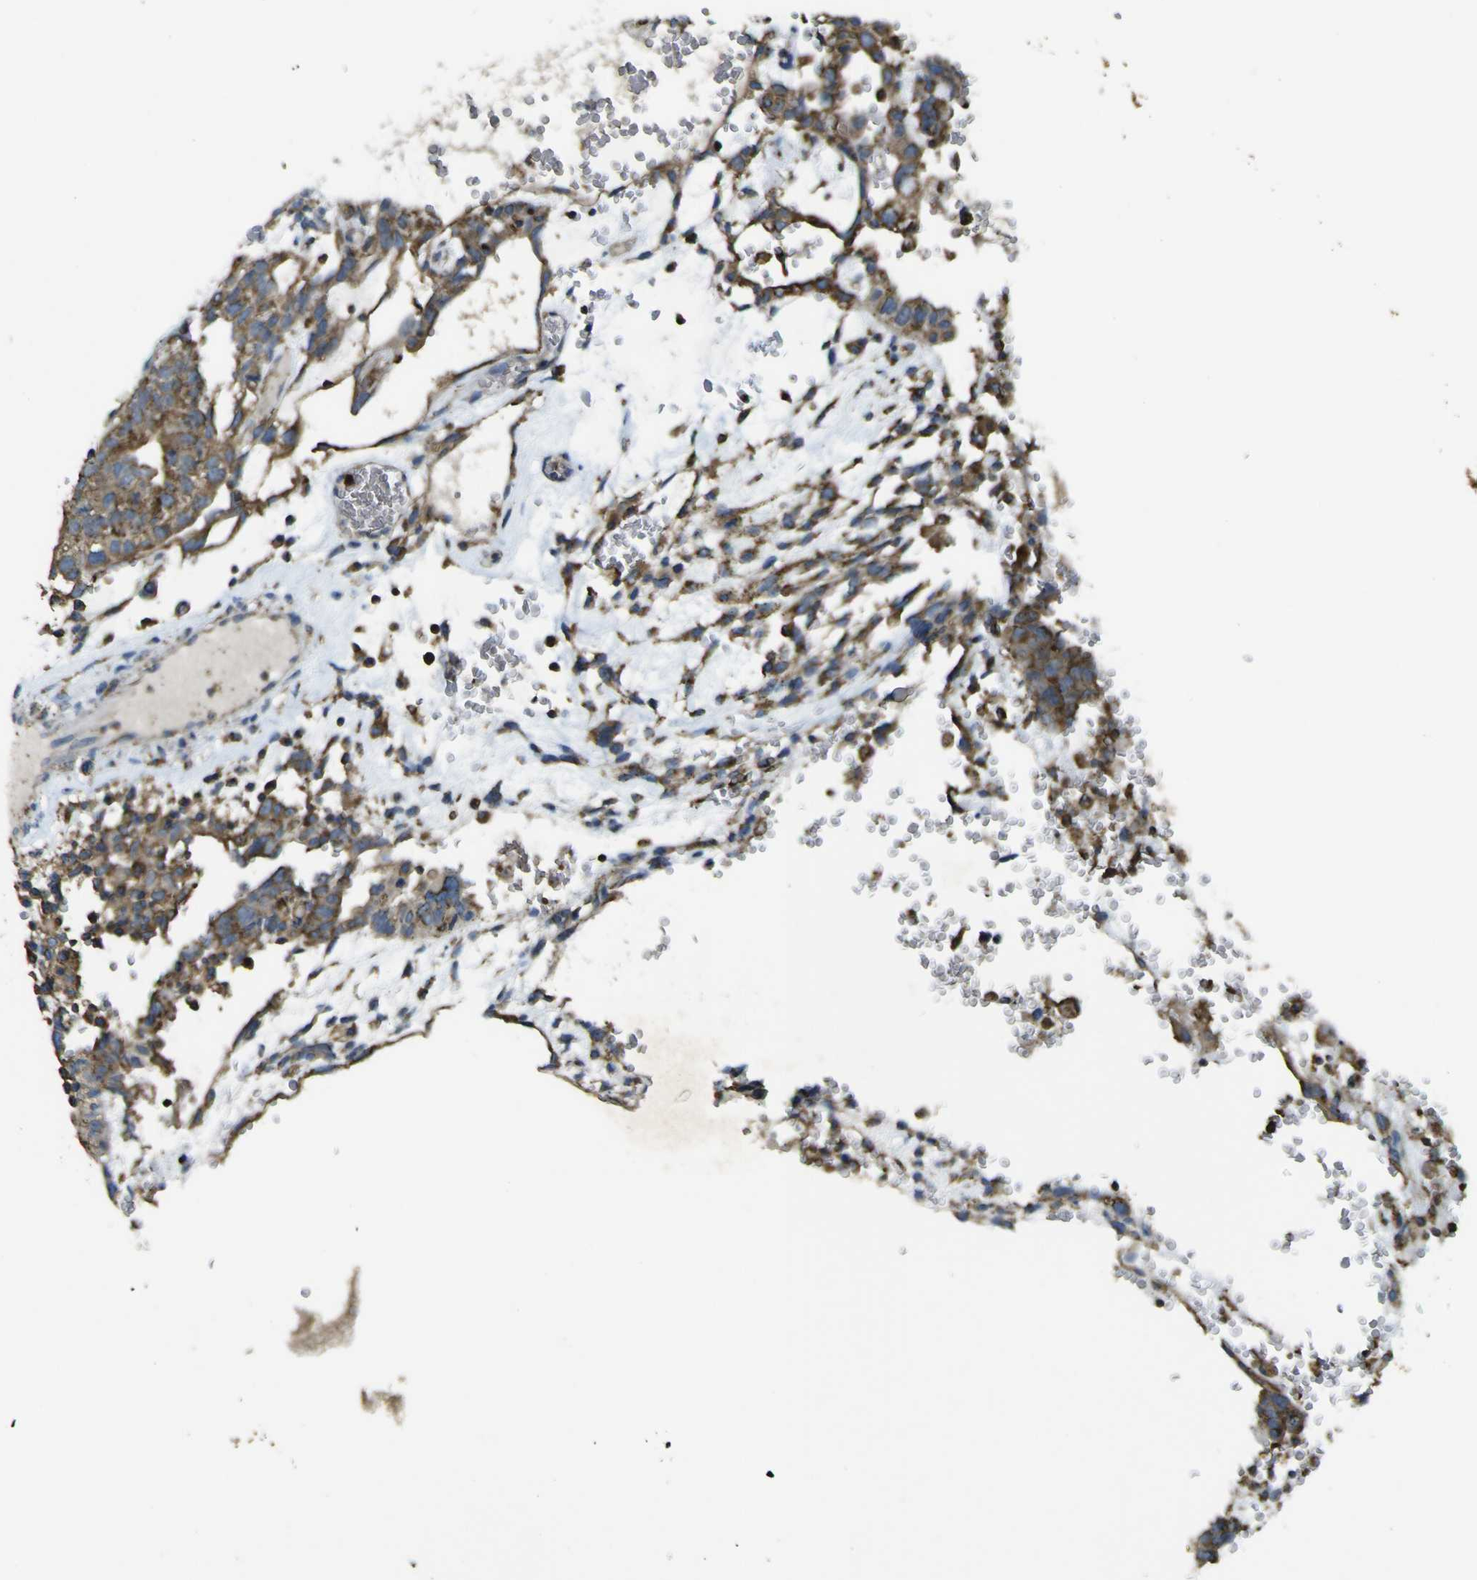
{"staining": {"intensity": "strong", "quantity": ">75%", "location": "cytoplasmic/membranous"}, "tissue": "testis cancer", "cell_type": "Tumor cells", "image_type": "cancer", "snomed": [{"axis": "morphology", "description": "Seminoma, NOS"}, {"axis": "morphology", "description": "Carcinoma, Embryonal, NOS"}, {"axis": "topography", "description": "Testis"}], "caption": "Testis cancer (embryonal carcinoma) stained with DAB (3,3'-diaminobenzidine) immunohistochemistry (IHC) displays high levels of strong cytoplasmic/membranous positivity in about >75% of tumor cells.", "gene": "ACSL3", "patient": {"sex": "male", "age": 52}}